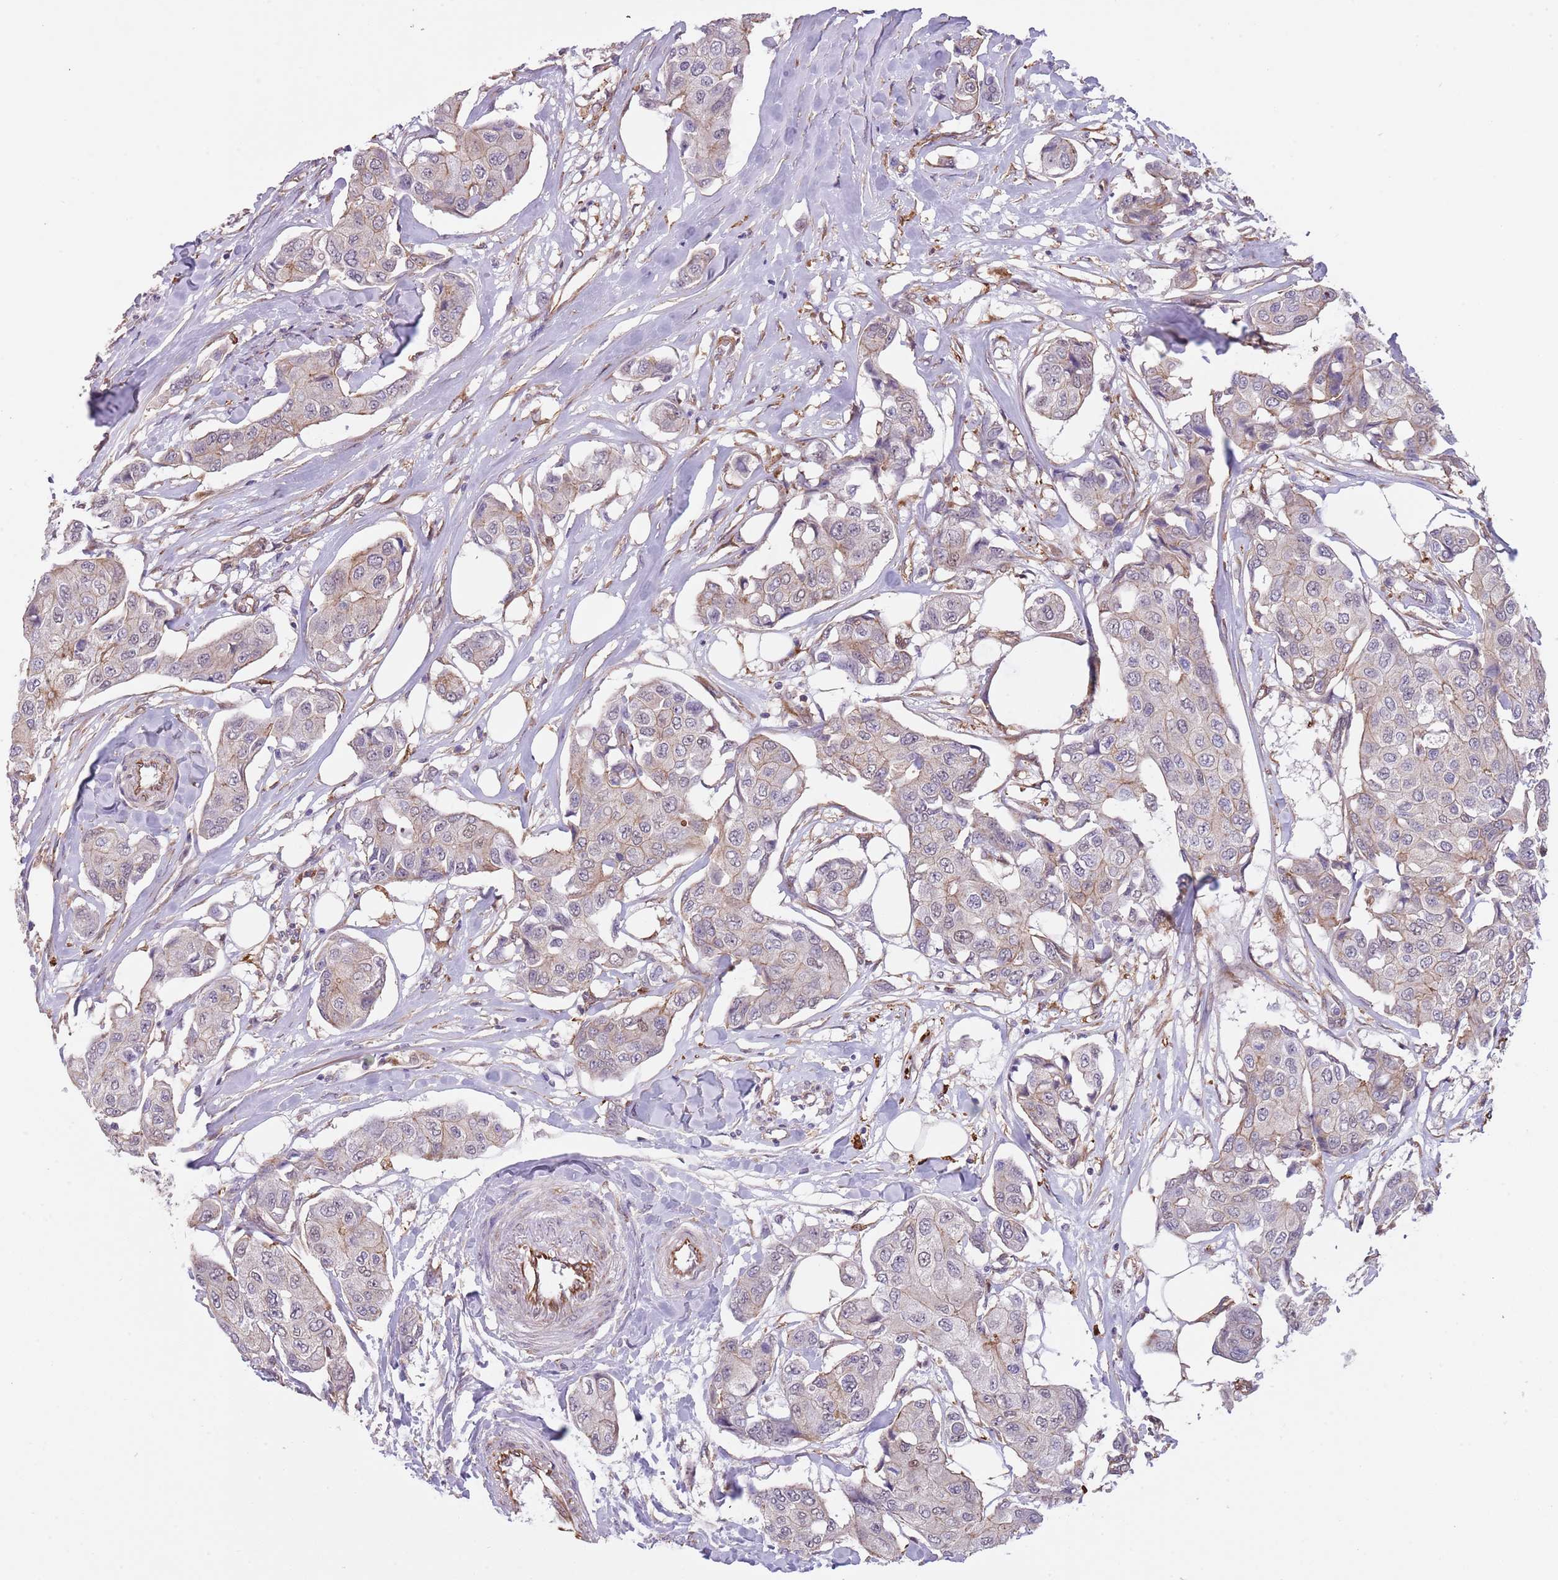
{"staining": {"intensity": "weak", "quantity": "25%-75%", "location": "cytoplasmic/membranous"}, "tissue": "breast cancer", "cell_type": "Tumor cells", "image_type": "cancer", "snomed": [{"axis": "morphology", "description": "Duct carcinoma"}, {"axis": "topography", "description": "Breast"}, {"axis": "topography", "description": "Lymph node"}], "caption": "Immunohistochemical staining of intraductal carcinoma (breast) reveals low levels of weak cytoplasmic/membranous staining in about 25%-75% of tumor cells. Nuclei are stained in blue.", "gene": "CREBZF", "patient": {"sex": "female", "age": 80}}